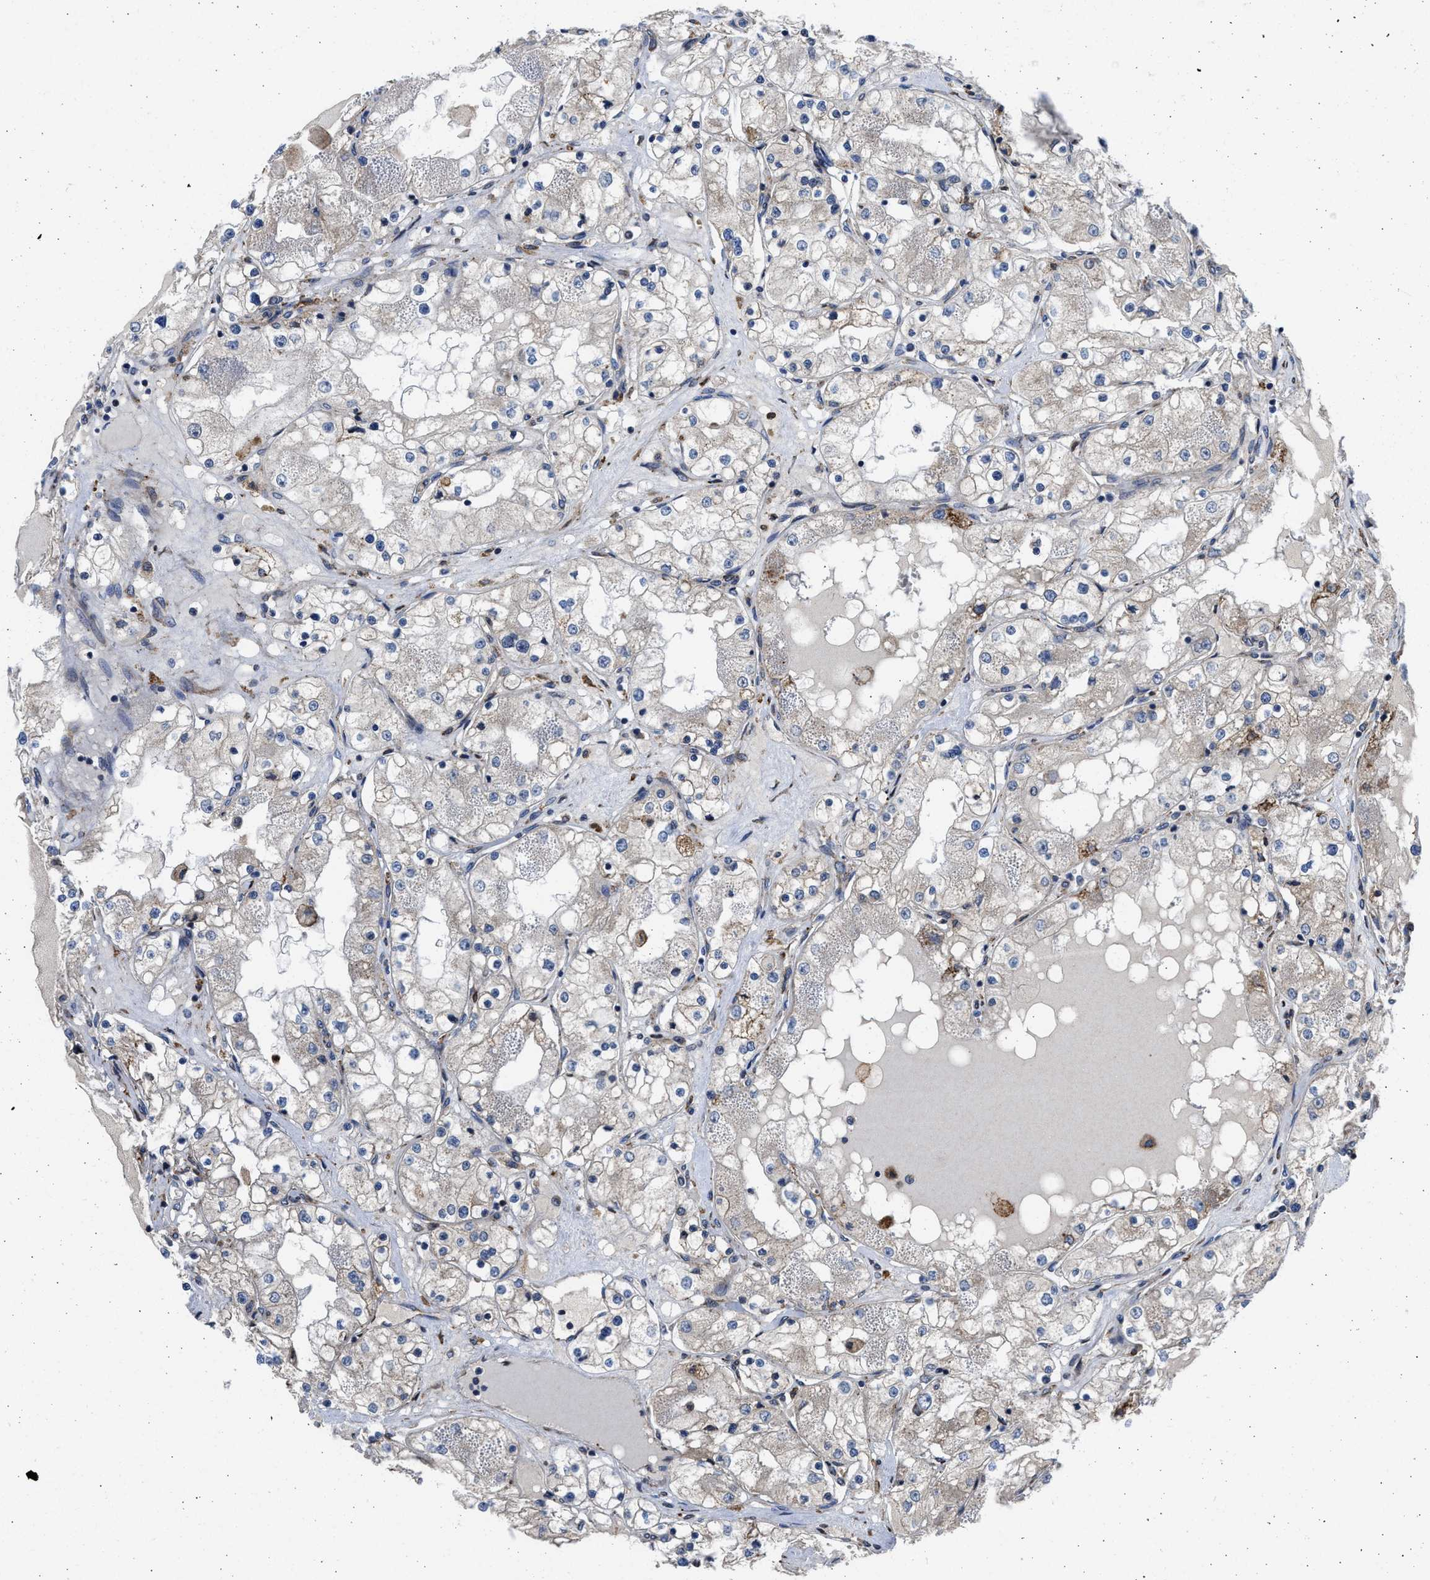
{"staining": {"intensity": "negative", "quantity": "none", "location": "none"}, "tissue": "renal cancer", "cell_type": "Tumor cells", "image_type": "cancer", "snomed": [{"axis": "morphology", "description": "Adenocarcinoma, NOS"}, {"axis": "topography", "description": "Kidney"}], "caption": "Human renal cancer (adenocarcinoma) stained for a protein using immunohistochemistry exhibits no positivity in tumor cells.", "gene": "PLD2", "patient": {"sex": "male", "age": 68}}